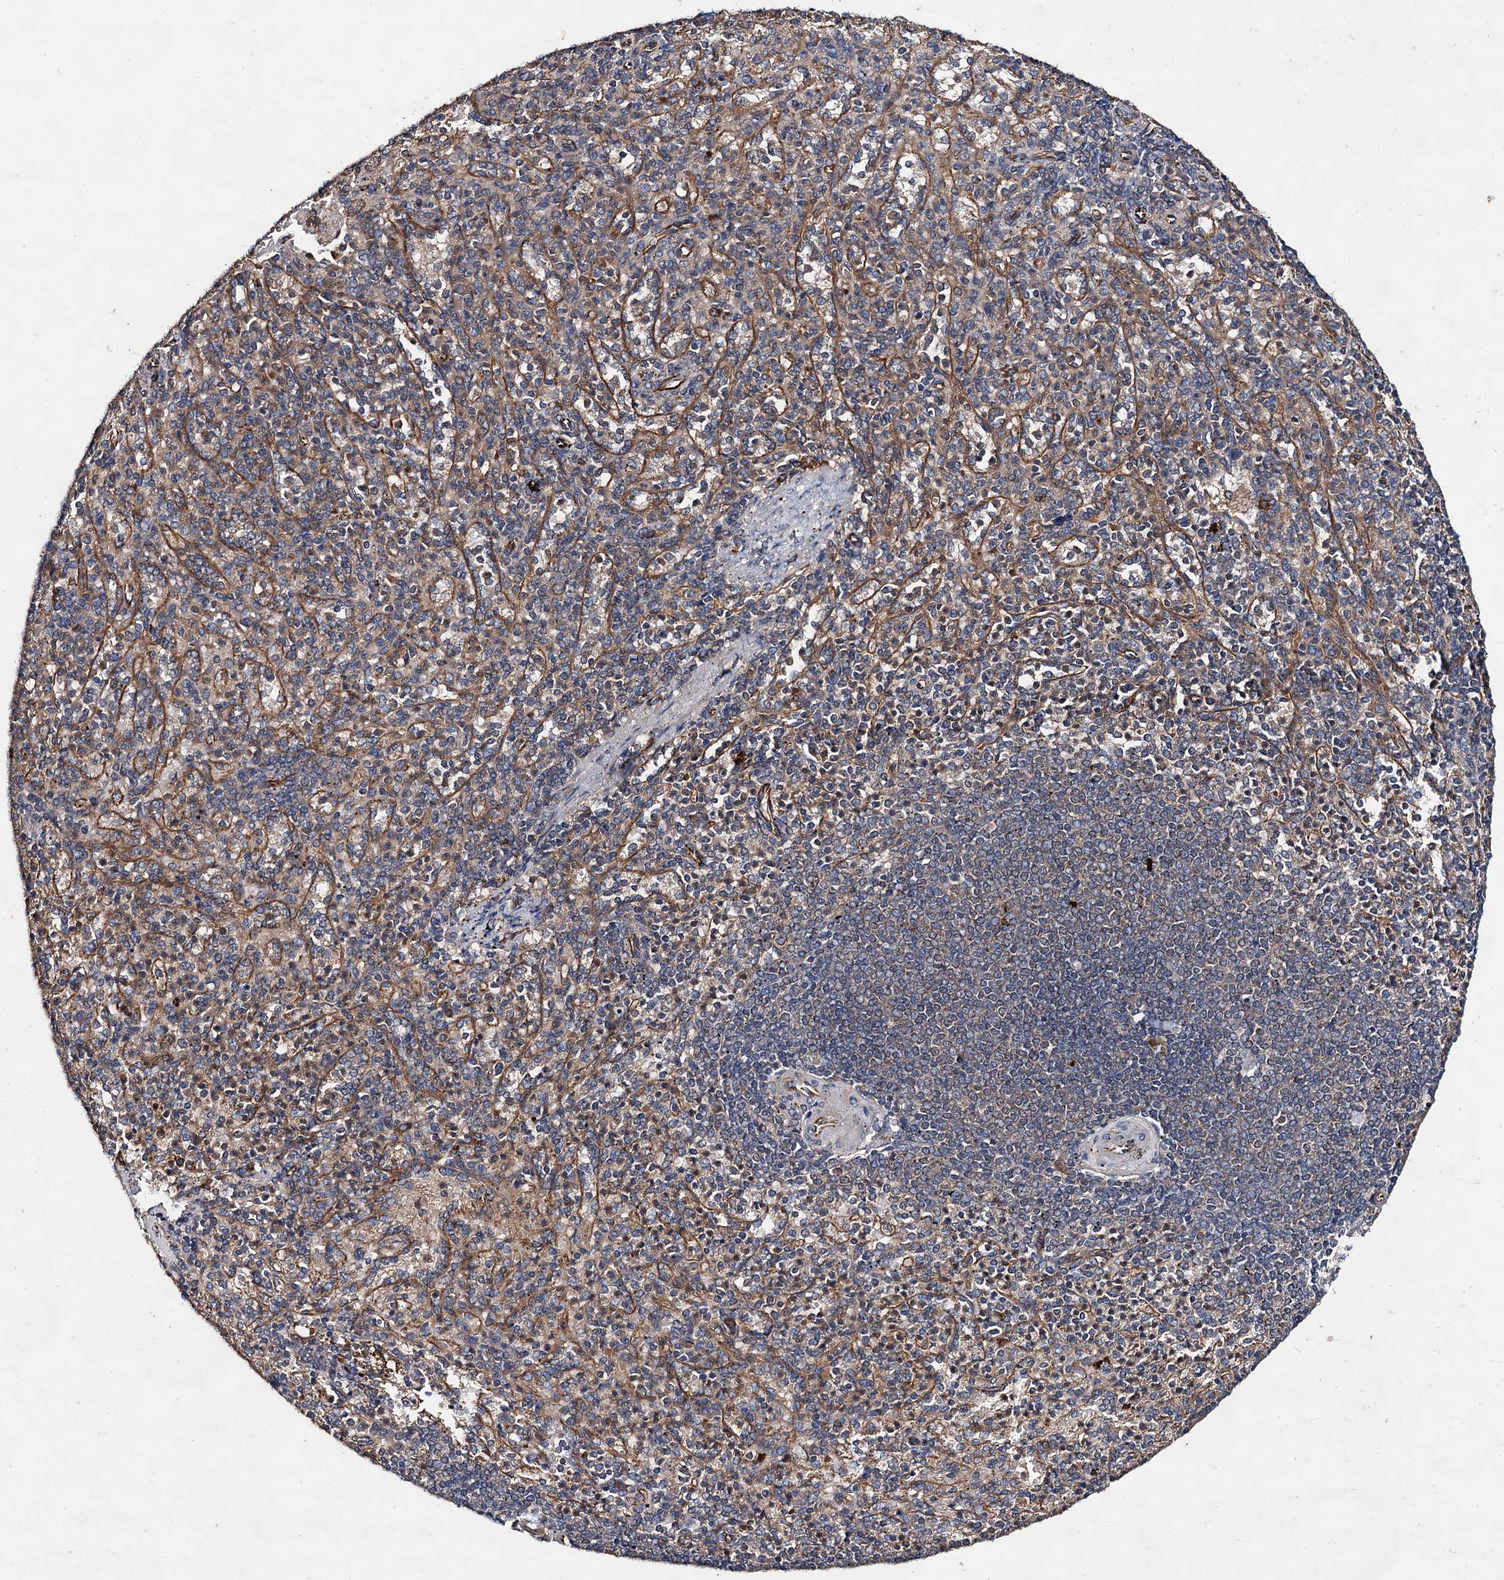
{"staining": {"intensity": "negative", "quantity": "none", "location": "none"}, "tissue": "spleen", "cell_type": "Cells in red pulp", "image_type": "normal", "snomed": [{"axis": "morphology", "description": "Normal tissue, NOS"}, {"axis": "topography", "description": "Spleen"}], "caption": "Micrograph shows no protein expression in cells in red pulp of unremarkable spleen. The staining was performed using DAB to visualize the protein expression in brown, while the nuclei were stained in blue with hematoxylin (Magnification: 20x).", "gene": "TEX9", "patient": {"sex": "female", "age": 74}}